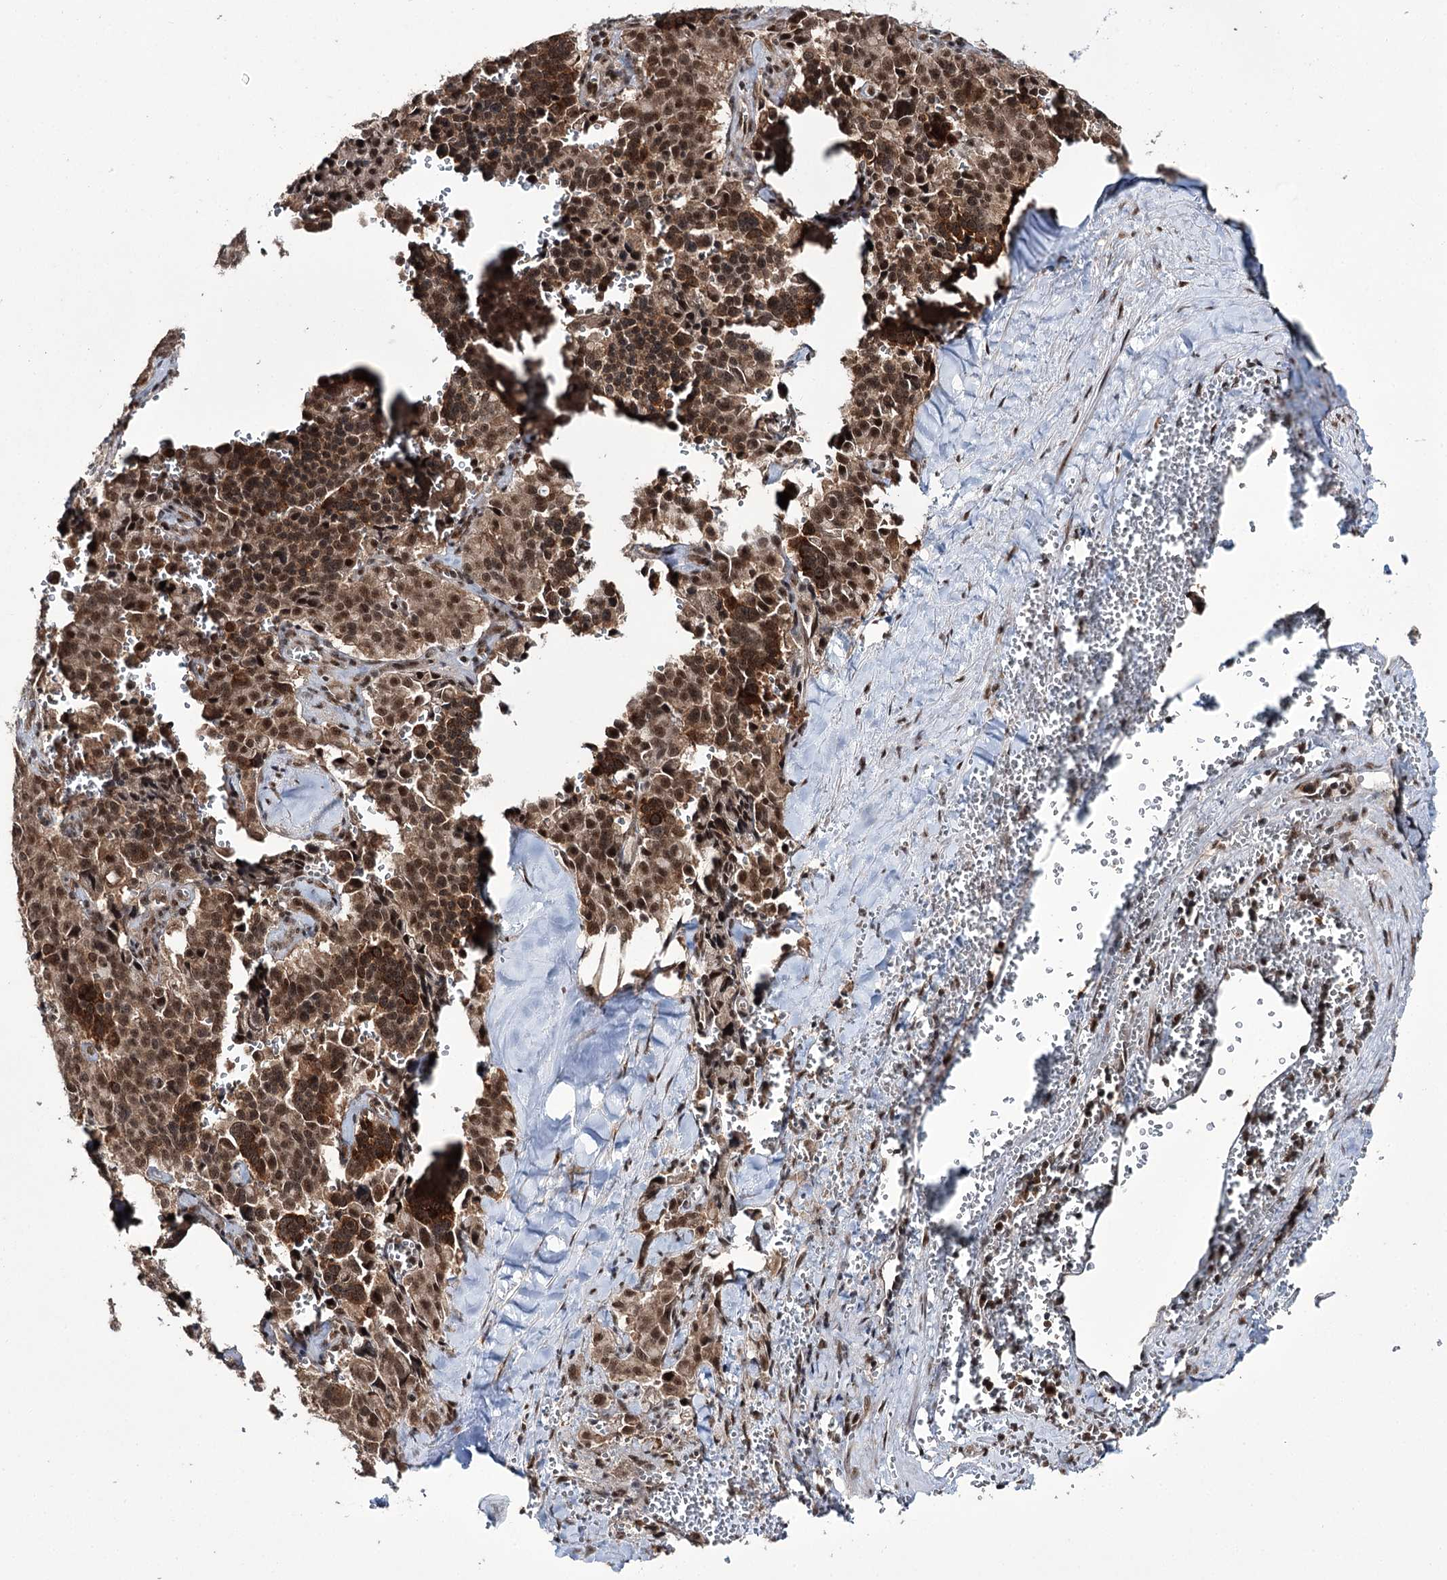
{"staining": {"intensity": "strong", "quantity": ">75%", "location": "cytoplasmic/membranous,nuclear"}, "tissue": "pancreatic cancer", "cell_type": "Tumor cells", "image_type": "cancer", "snomed": [{"axis": "morphology", "description": "Adenocarcinoma, NOS"}, {"axis": "topography", "description": "Pancreas"}], "caption": "Brown immunohistochemical staining in human pancreatic adenocarcinoma displays strong cytoplasmic/membranous and nuclear staining in approximately >75% of tumor cells. (DAB (3,3'-diaminobenzidine) IHC, brown staining for protein, blue staining for nuclei).", "gene": "ERCC3", "patient": {"sex": "male", "age": 65}}